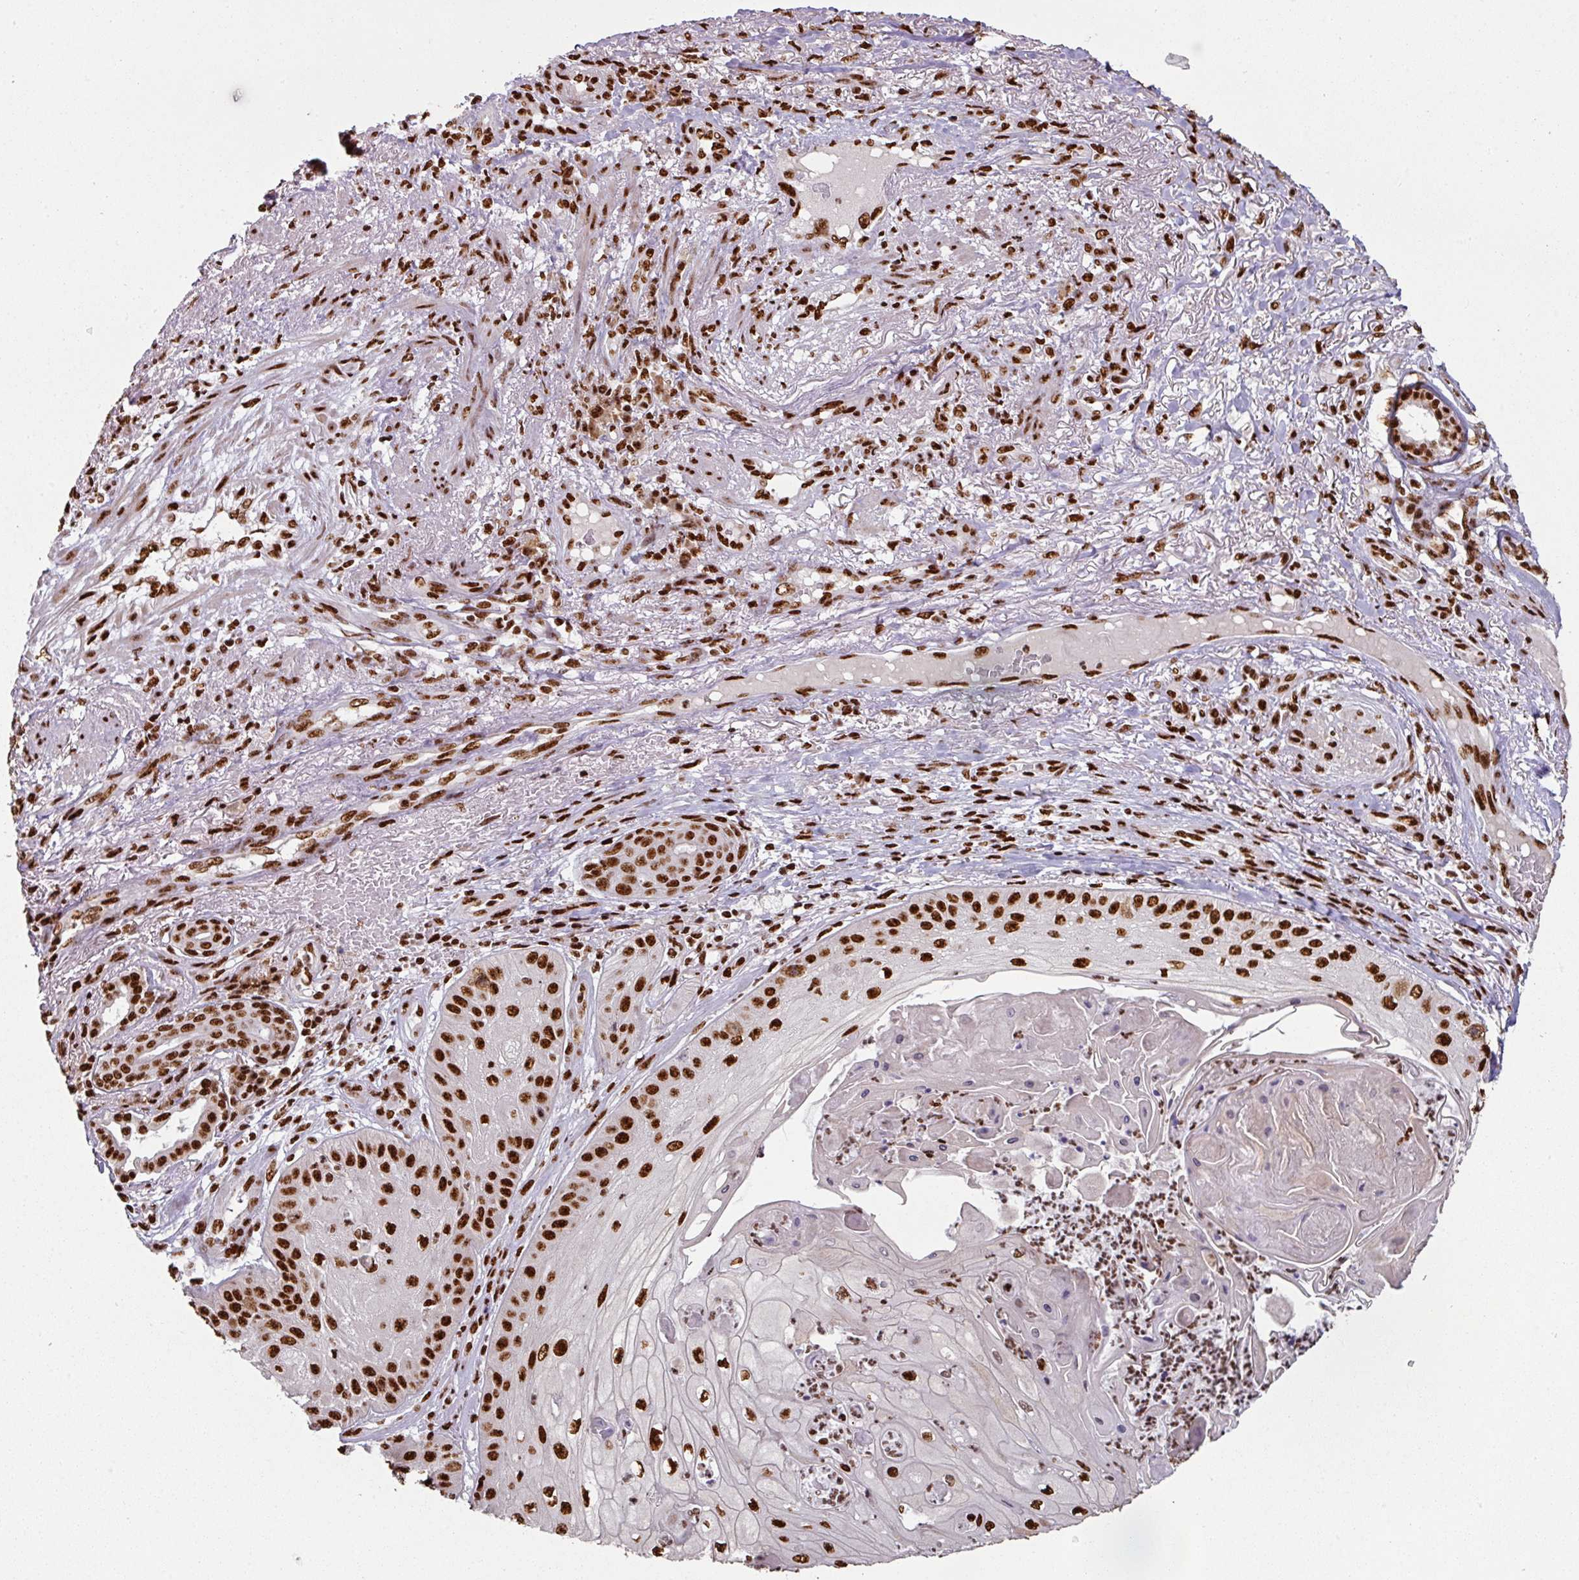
{"staining": {"intensity": "strong", "quantity": ">75%", "location": "nuclear"}, "tissue": "skin cancer", "cell_type": "Tumor cells", "image_type": "cancer", "snomed": [{"axis": "morphology", "description": "Squamous cell carcinoma, NOS"}, {"axis": "topography", "description": "Skin"}], "caption": "The immunohistochemical stain highlights strong nuclear staining in tumor cells of skin squamous cell carcinoma tissue.", "gene": "SIK3", "patient": {"sex": "male", "age": 70}}